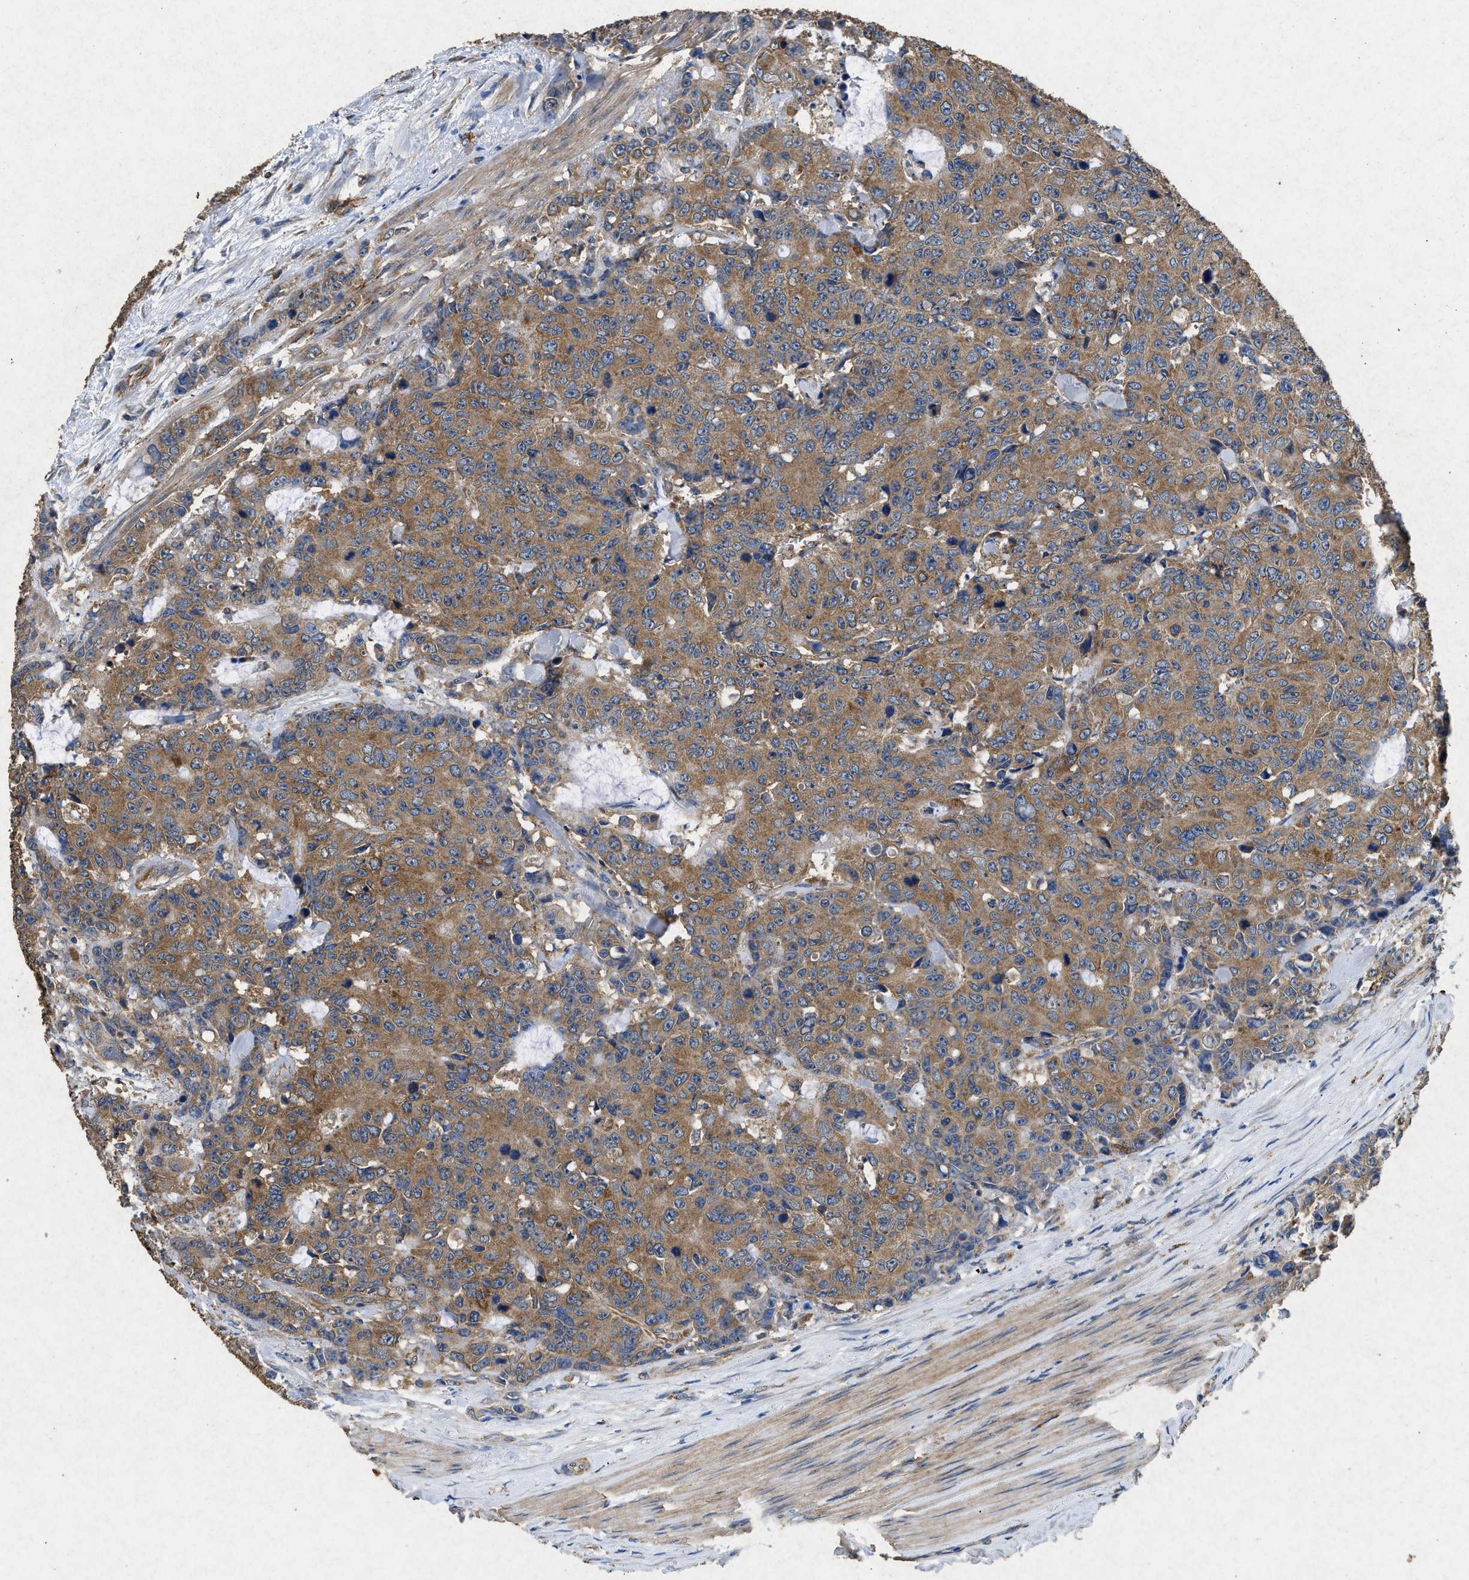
{"staining": {"intensity": "moderate", "quantity": ">75%", "location": "cytoplasmic/membranous"}, "tissue": "colorectal cancer", "cell_type": "Tumor cells", "image_type": "cancer", "snomed": [{"axis": "morphology", "description": "Adenocarcinoma, NOS"}, {"axis": "topography", "description": "Colon"}], "caption": "This is a micrograph of immunohistochemistry (IHC) staining of adenocarcinoma (colorectal), which shows moderate expression in the cytoplasmic/membranous of tumor cells.", "gene": "CDK15", "patient": {"sex": "female", "age": 86}}